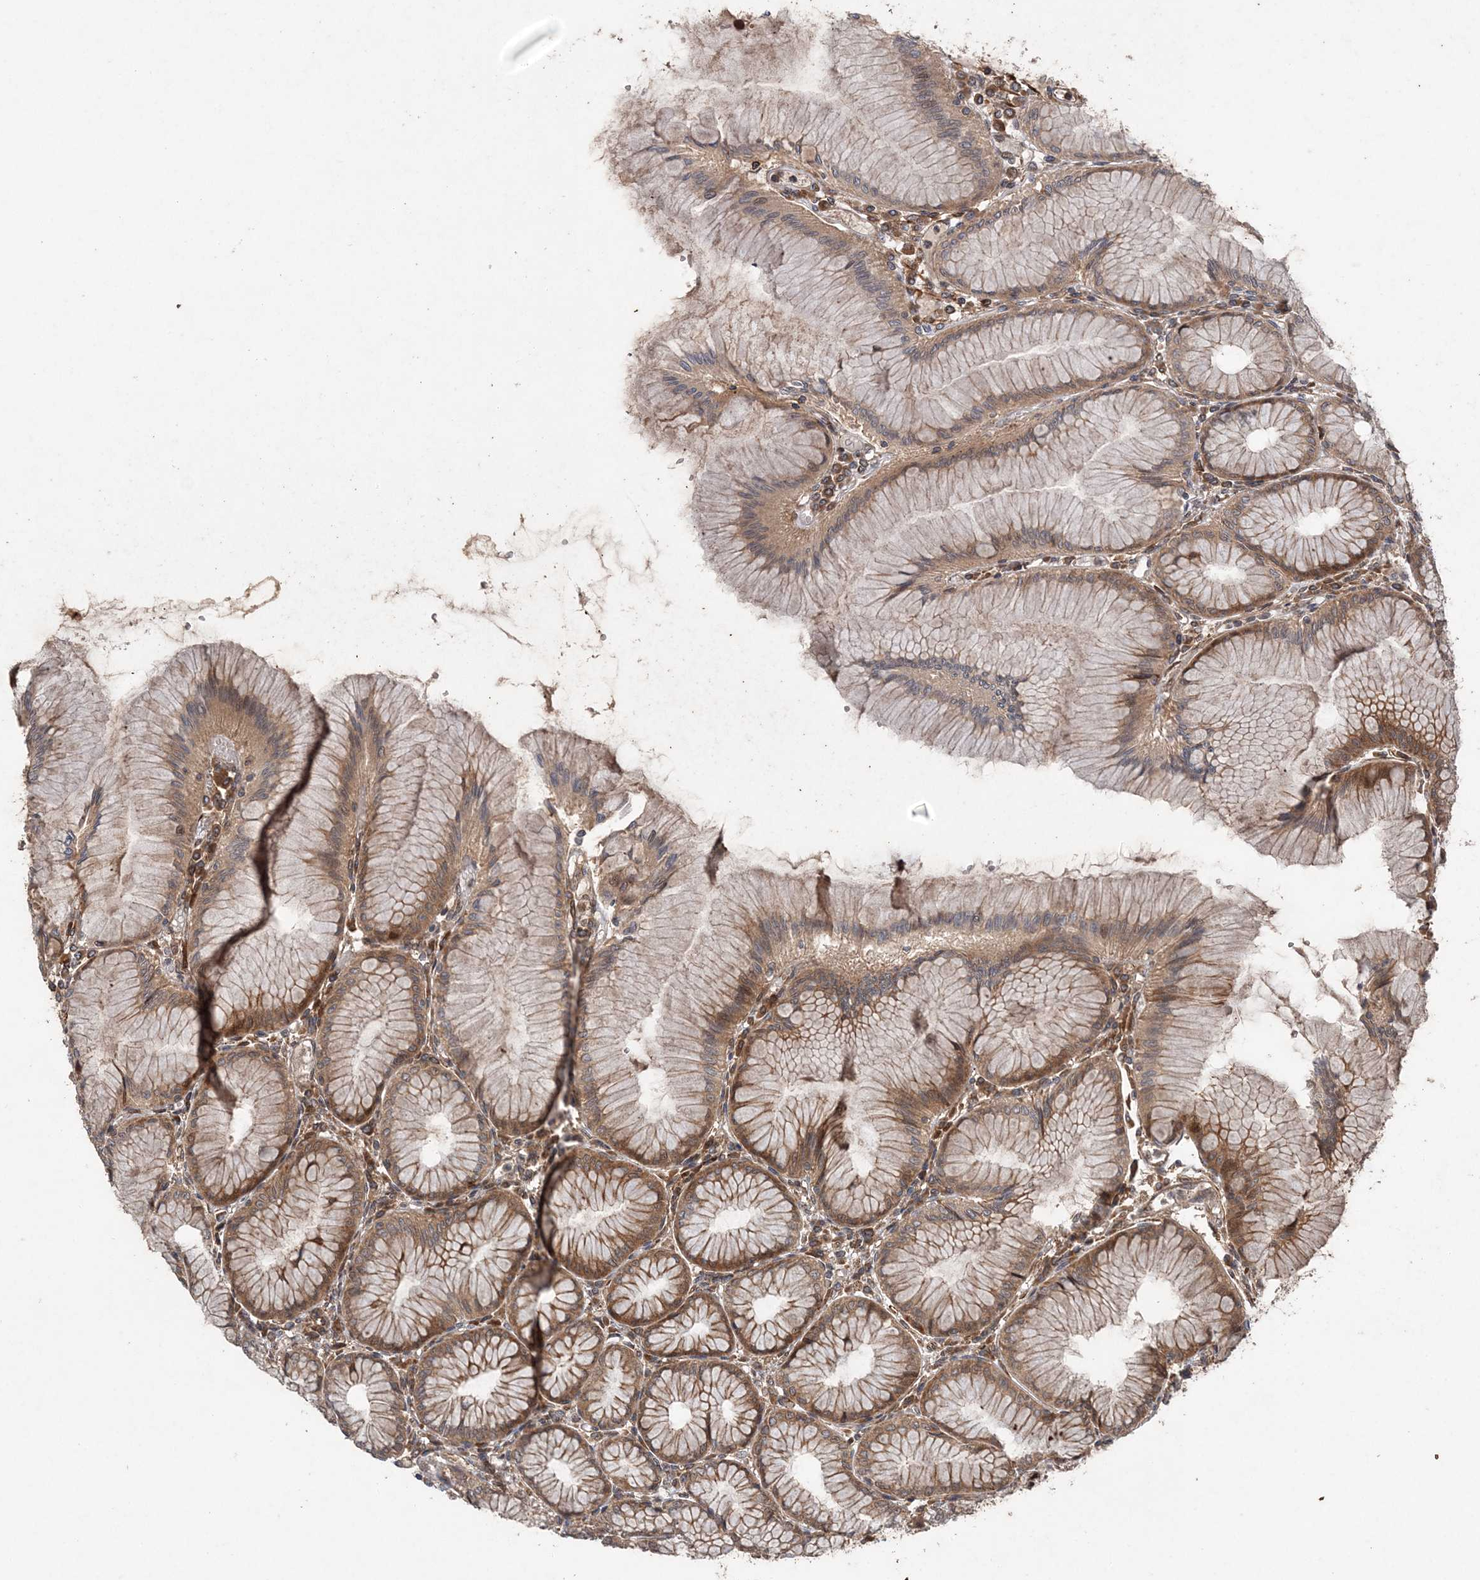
{"staining": {"intensity": "strong", "quantity": "25%-75%", "location": "cytoplasmic/membranous,nuclear"}, "tissue": "stomach", "cell_type": "Glandular cells", "image_type": "normal", "snomed": [{"axis": "morphology", "description": "Normal tissue, NOS"}, {"axis": "topography", "description": "Stomach"}], "caption": "Stomach was stained to show a protein in brown. There is high levels of strong cytoplasmic/membranous,nuclear positivity in approximately 25%-75% of glandular cells. (DAB IHC, brown staining for protein, blue staining for nuclei).", "gene": "UBTD2", "patient": {"sex": "female", "age": 57}}